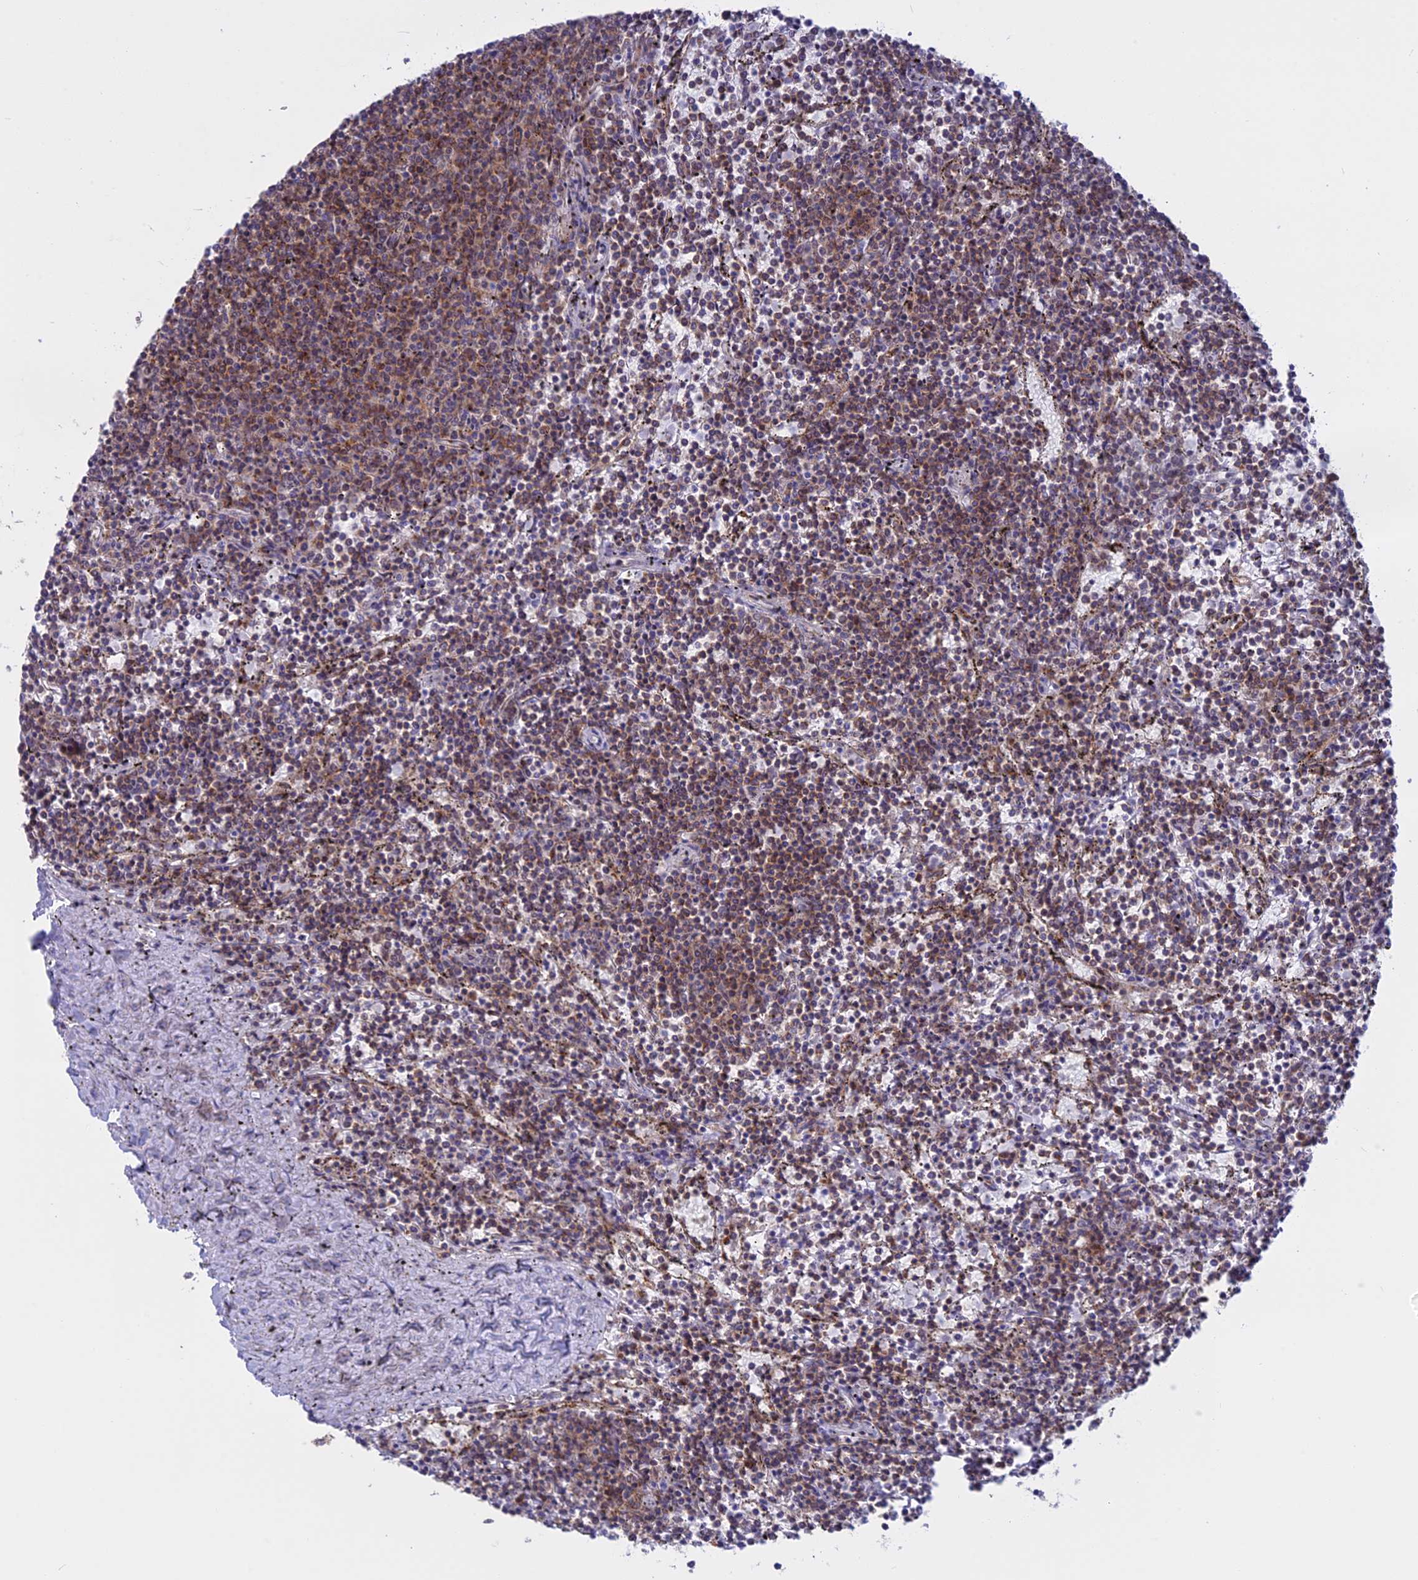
{"staining": {"intensity": "moderate", "quantity": "25%-75%", "location": "cytoplasmic/membranous"}, "tissue": "lymphoma", "cell_type": "Tumor cells", "image_type": "cancer", "snomed": [{"axis": "morphology", "description": "Malignant lymphoma, non-Hodgkin's type, Low grade"}, {"axis": "topography", "description": "Spleen"}], "caption": "The micrograph reveals staining of low-grade malignant lymphoma, non-Hodgkin's type, revealing moderate cytoplasmic/membranous protein staining (brown color) within tumor cells.", "gene": "CLINT1", "patient": {"sex": "female", "age": 50}}